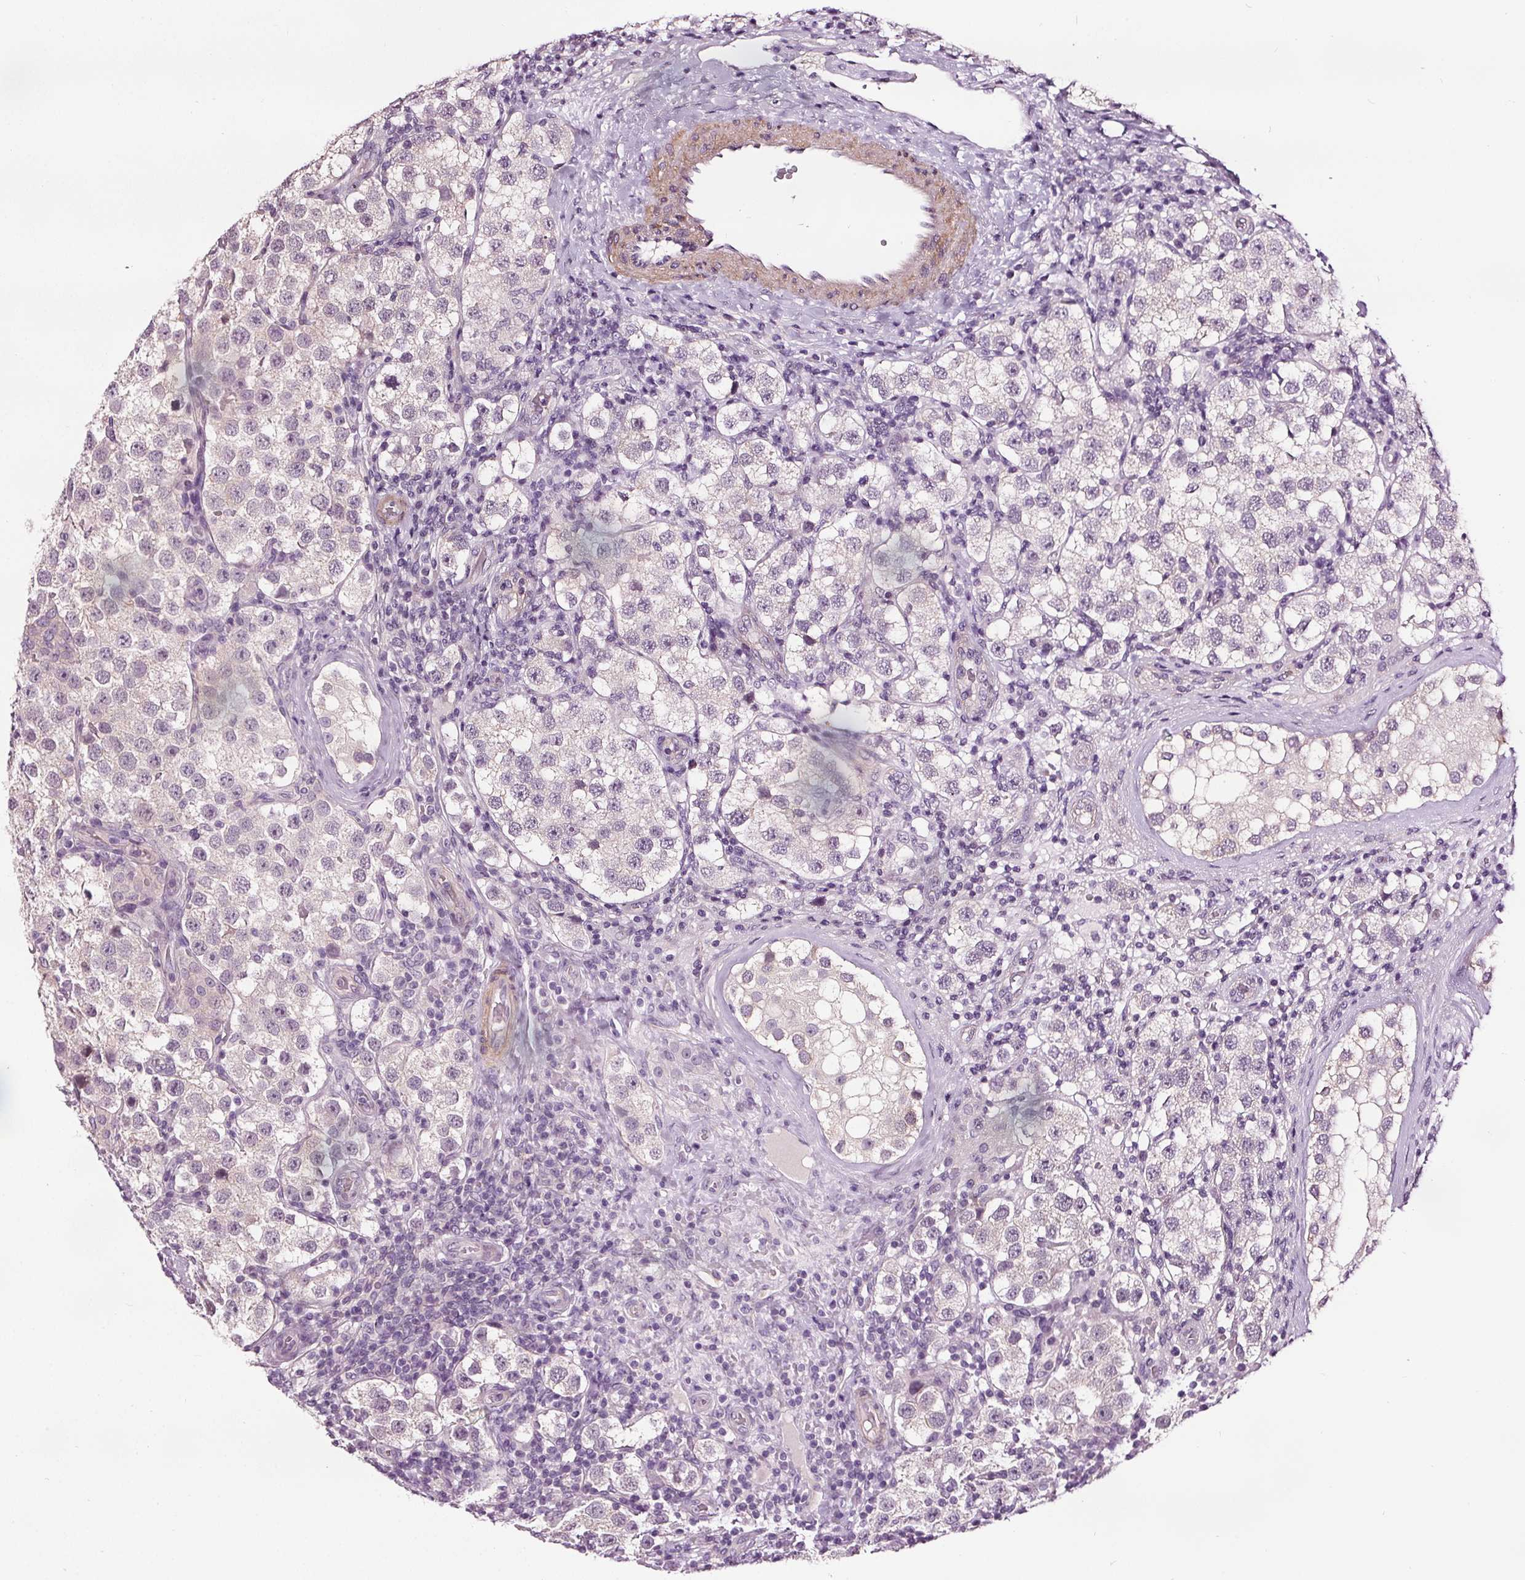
{"staining": {"intensity": "negative", "quantity": "none", "location": "none"}, "tissue": "testis cancer", "cell_type": "Tumor cells", "image_type": "cancer", "snomed": [{"axis": "morphology", "description": "Seminoma, NOS"}, {"axis": "topography", "description": "Testis"}], "caption": "Immunohistochemistry (IHC) photomicrograph of neoplastic tissue: testis cancer stained with DAB displays no significant protein staining in tumor cells.", "gene": "RASA1", "patient": {"sex": "male", "age": 37}}